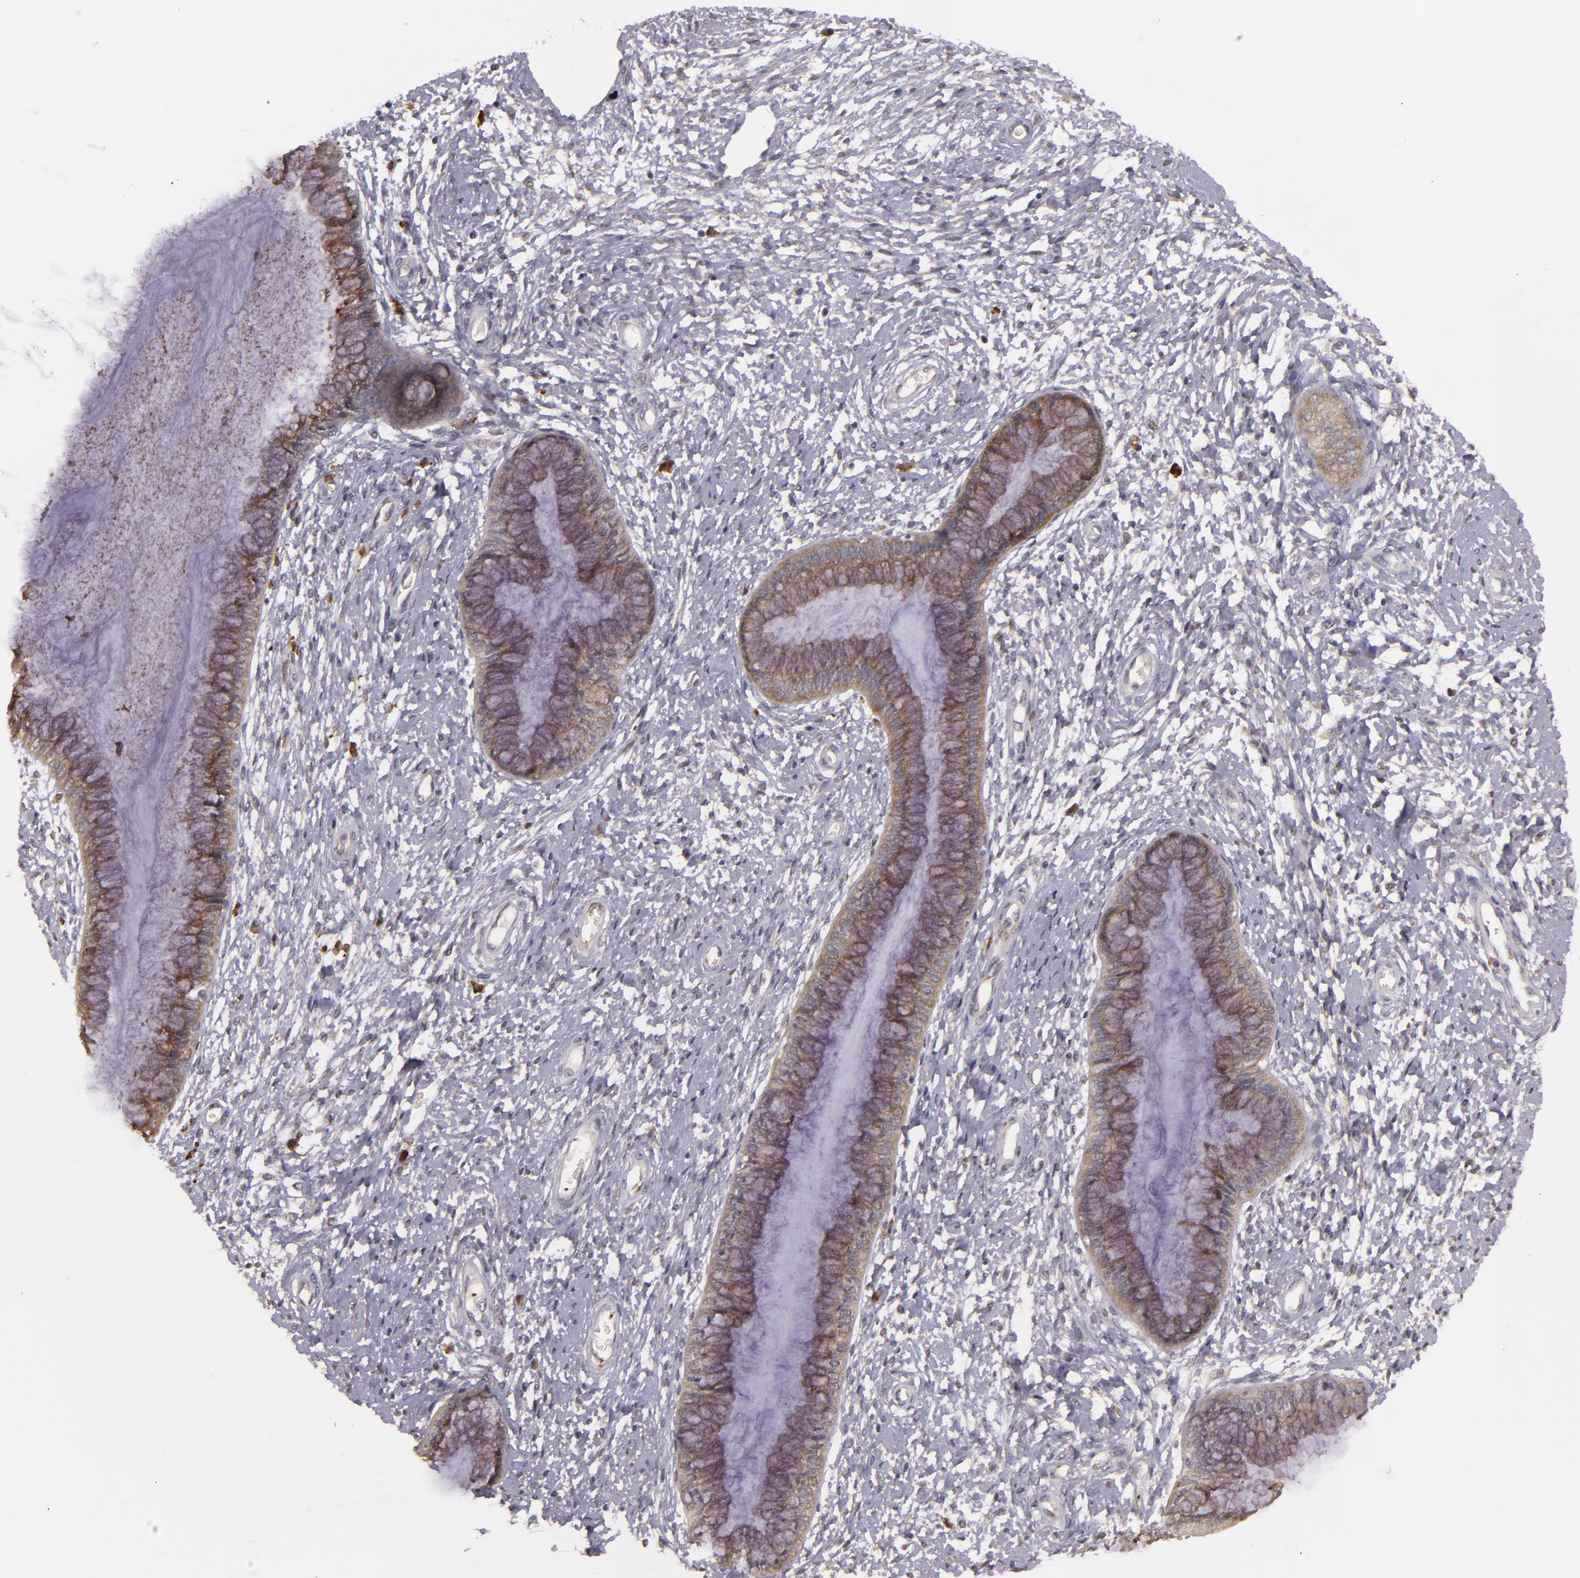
{"staining": {"intensity": "moderate", "quantity": ">75%", "location": "cytoplasmic/membranous"}, "tissue": "cervix", "cell_type": "Glandular cells", "image_type": "normal", "snomed": [{"axis": "morphology", "description": "Normal tissue, NOS"}, {"axis": "topography", "description": "Cervix"}], "caption": "Cervix was stained to show a protein in brown. There is medium levels of moderate cytoplasmic/membranous expression in approximately >75% of glandular cells. The staining was performed using DAB (3,3'-diaminobenzidine) to visualize the protein expression in brown, while the nuclei were stained in blue with hematoxylin (Magnification: 20x).", "gene": "SYTL4", "patient": {"sex": "female", "age": 27}}